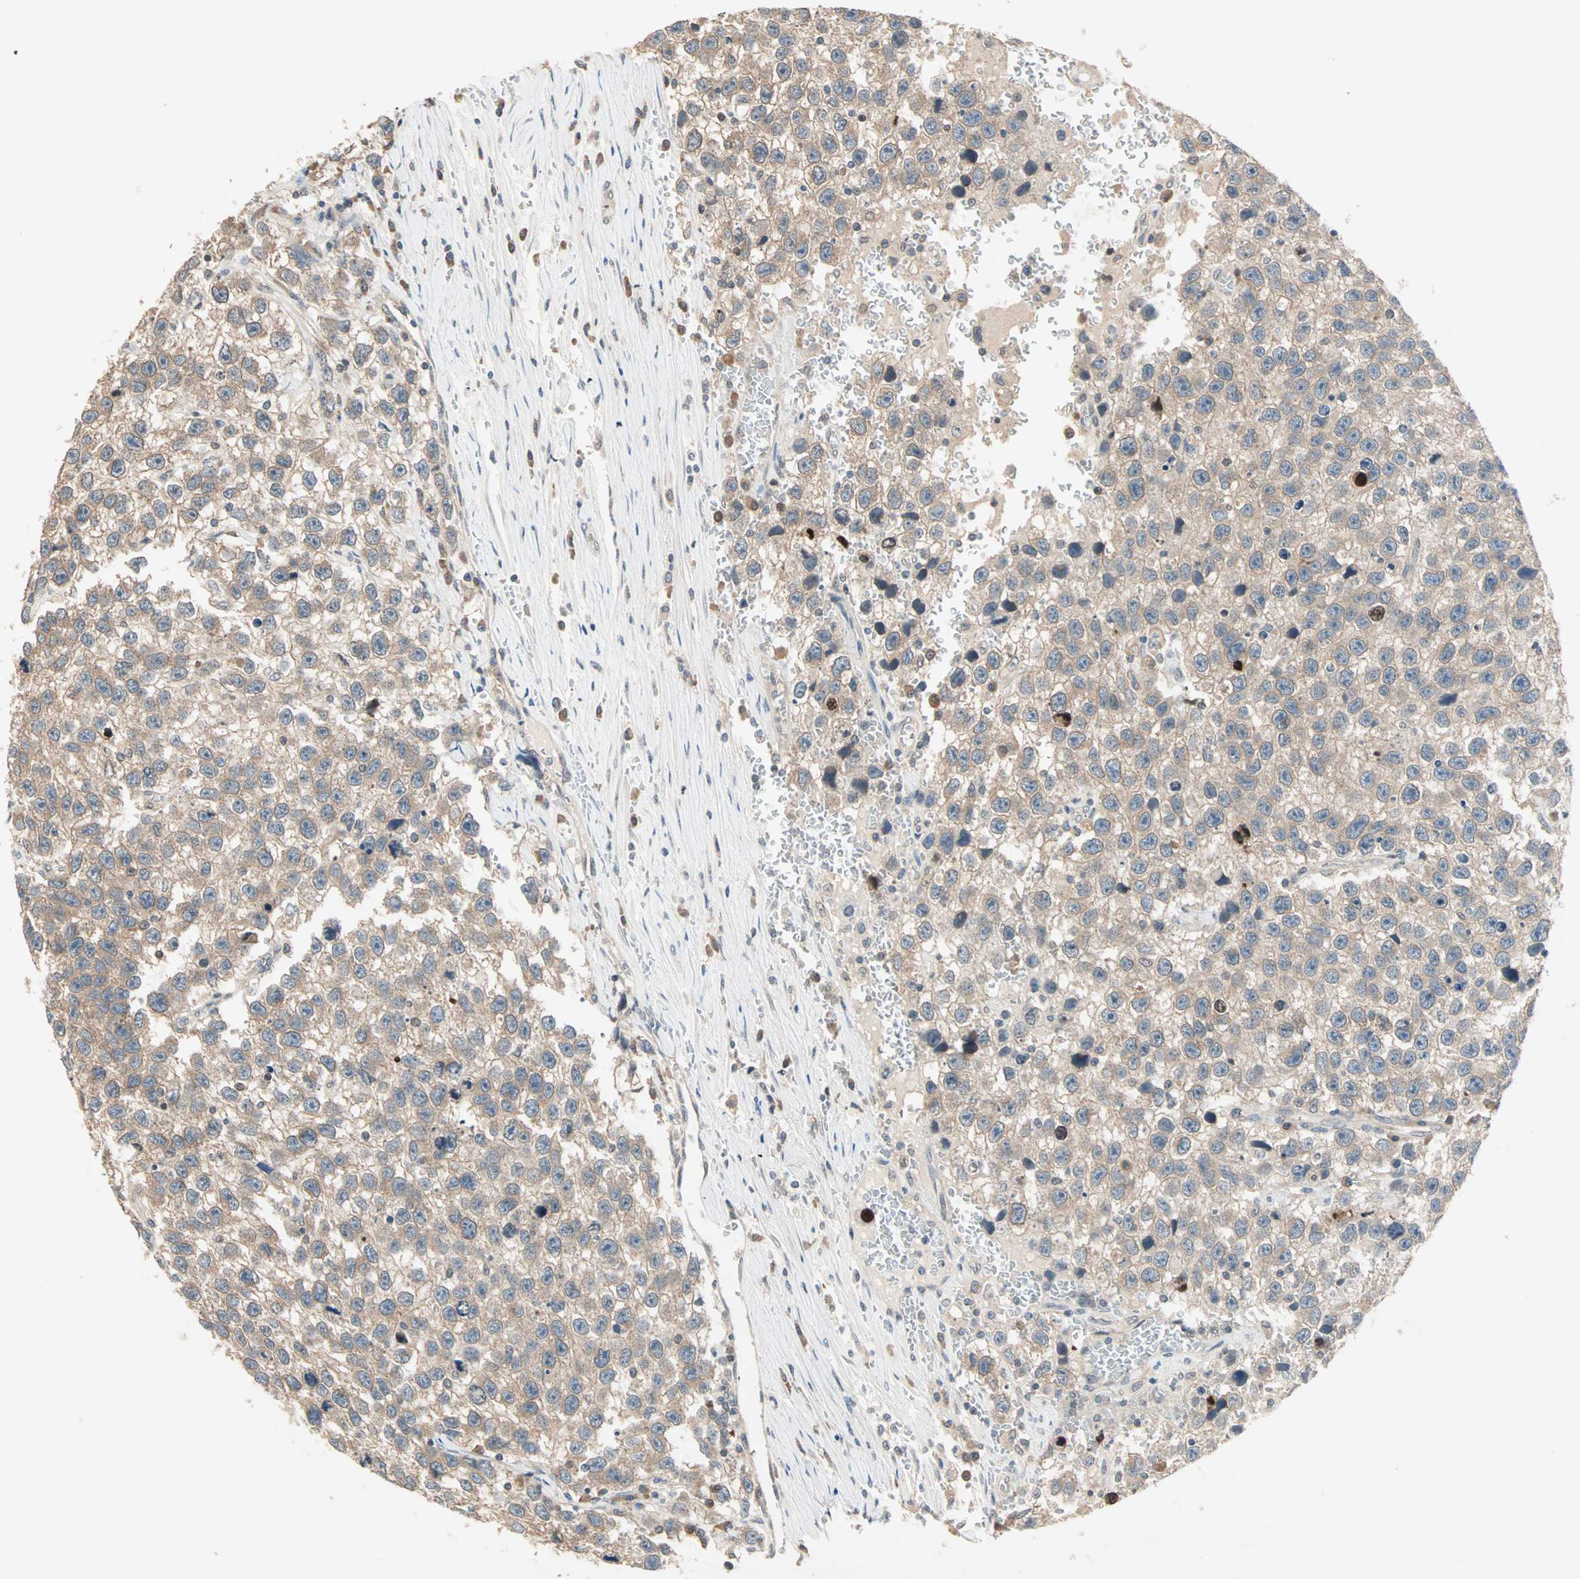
{"staining": {"intensity": "moderate", "quantity": ">75%", "location": "cytoplasmic/membranous"}, "tissue": "testis cancer", "cell_type": "Tumor cells", "image_type": "cancer", "snomed": [{"axis": "morphology", "description": "Seminoma, NOS"}, {"axis": "topography", "description": "Testis"}], "caption": "Immunohistochemical staining of seminoma (testis) exhibits medium levels of moderate cytoplasmic/membranous protein positivity in about >75% of tumor cells.", "gene": "TTF2", "patient": {"sex": "male", "age": 33}}